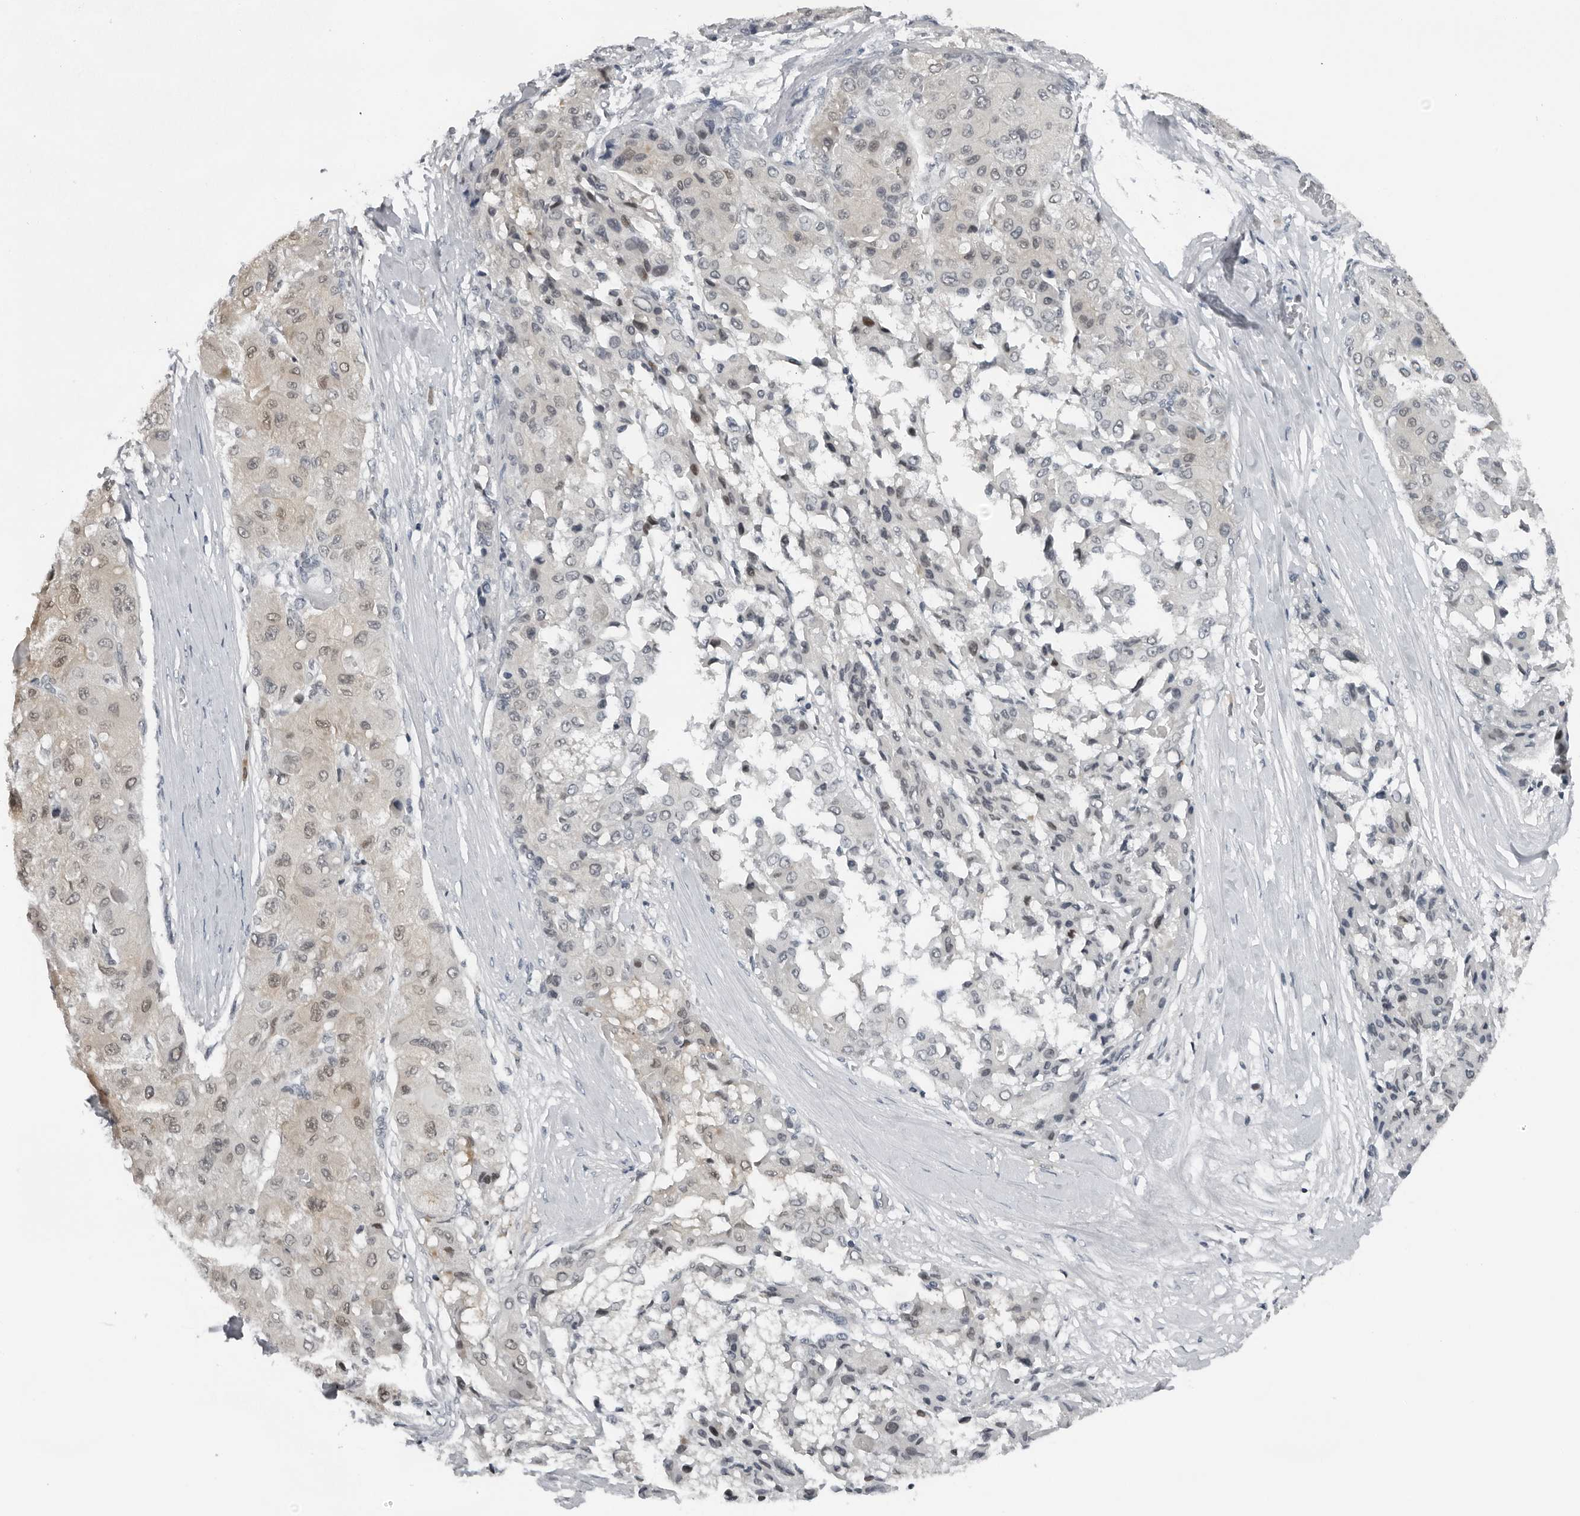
{"staining": {"intensity": "weak", "quantity": "<25%", "location": "nuclear"}, "tissue": "liver cancer", "cell_type": "Tumor cells", "image_type": "cancer", "snomed": [{"axis": "morphology", "description": "Carcinoma, Hepatocellular, NOS"}, {"axis": "topography", "description": "Liver"}], "caption": "This is an immunohistochemistry (IHC) photomicrograph of liver hepatocellular carcinoma. There is no positivity in tumor cells.", "gene": "PPP1R42", "patient": {"sex": "male", "age": 80}}